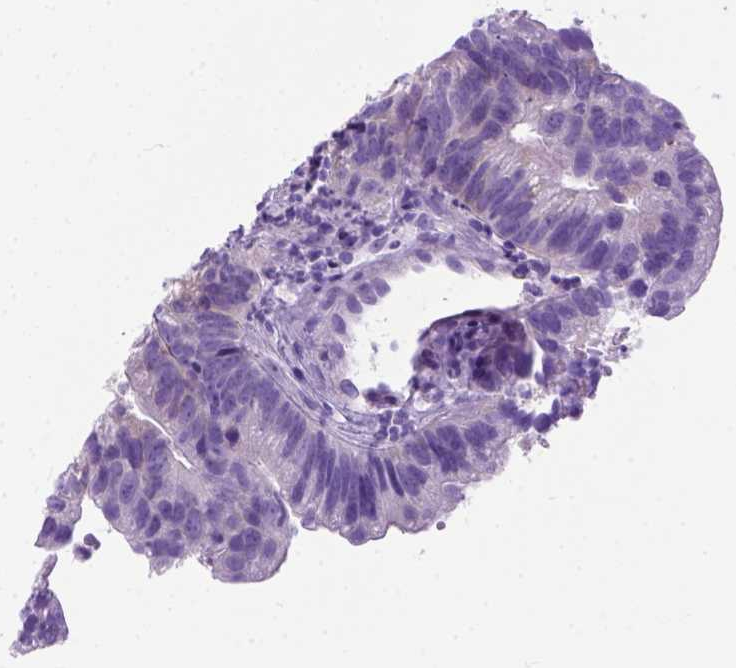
{"staining": {"intensity": "negative", "quantity": "none", "location": "none"}, "tissue": "head and neck cancer", "cell_type": "Tumor cells", "image_type": "cancer", "snomed": [{"axis": "morphology", "description": "Adenocarcinoma, NOS"}, {"axis": "topography", "description": "Head-Neck"}], "caption": "Immunohistochemical staining of adenocarcinoma (head and neck) reveals no significant positivity in tumor cells. (DAB IHC with hematoxylin counter stain).", "gene": "ODAD3", "patient": {"sex": "male", "age": 62}}